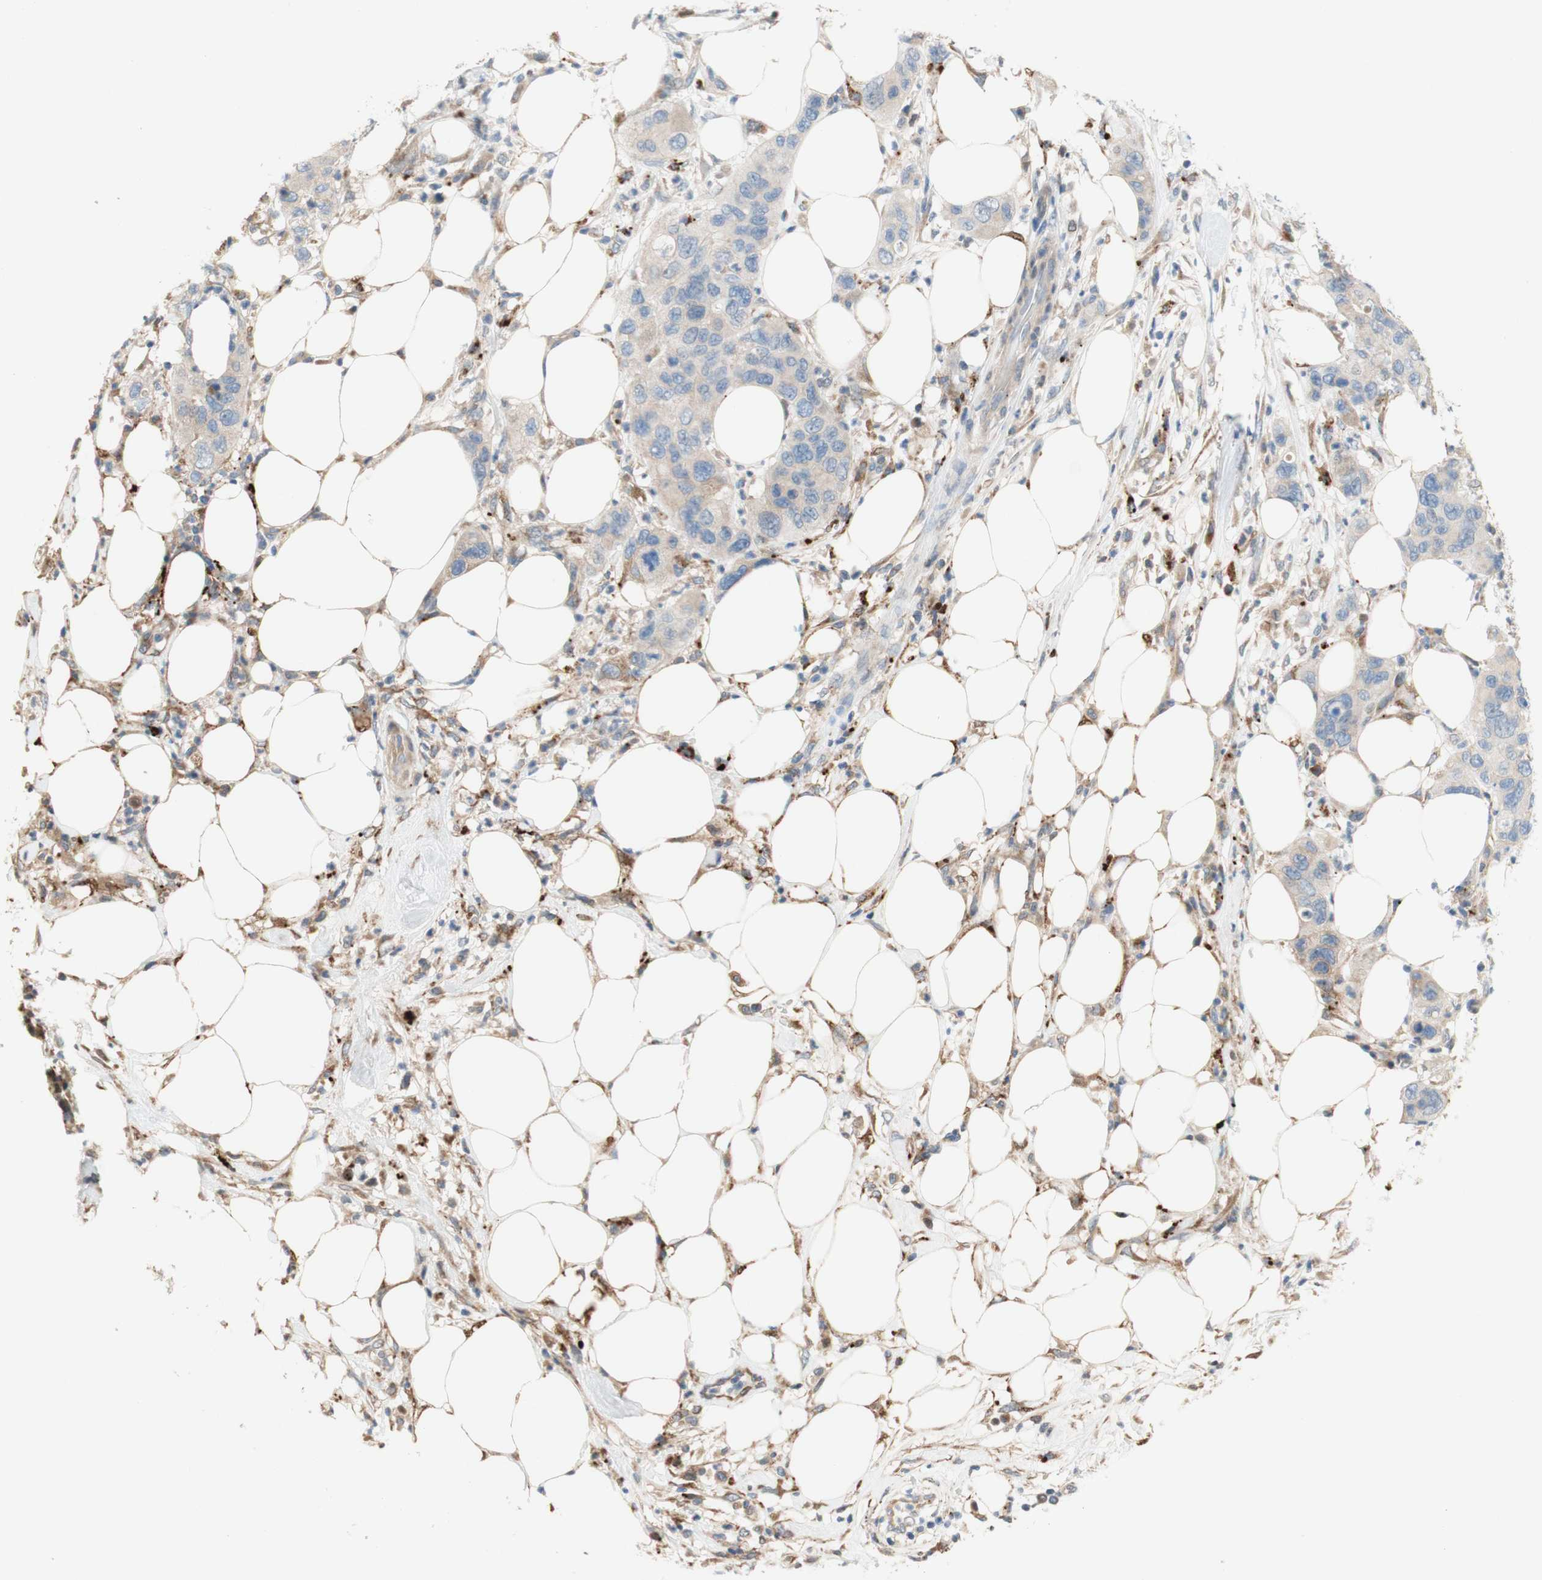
{"staining": {"intensity": "negative", "quantity": "none", "location": "none"}, "tissue": "pancreatic cancer", "cell_type": "Tumor cells", "image_type": "cancer", "snomed": [{"axis": "morphology", "description": "Adenocarcinoma, NOS"}, {"axis": "topography", "description": "Pancreas"}], "caption": "DAB (3,3'-diaminobenzidine) immunohistochemical staining of human adenocarcinoma (pancreatic) displays no significant positivity in tumor cells. (DAB (3,3'-diaminobenzidine) immunohistochemistry (IHC) visualized using brightfield microscopy, high magnification).", "gene": "PTPN21", "patient": {"sex": "female", "age": 71}}